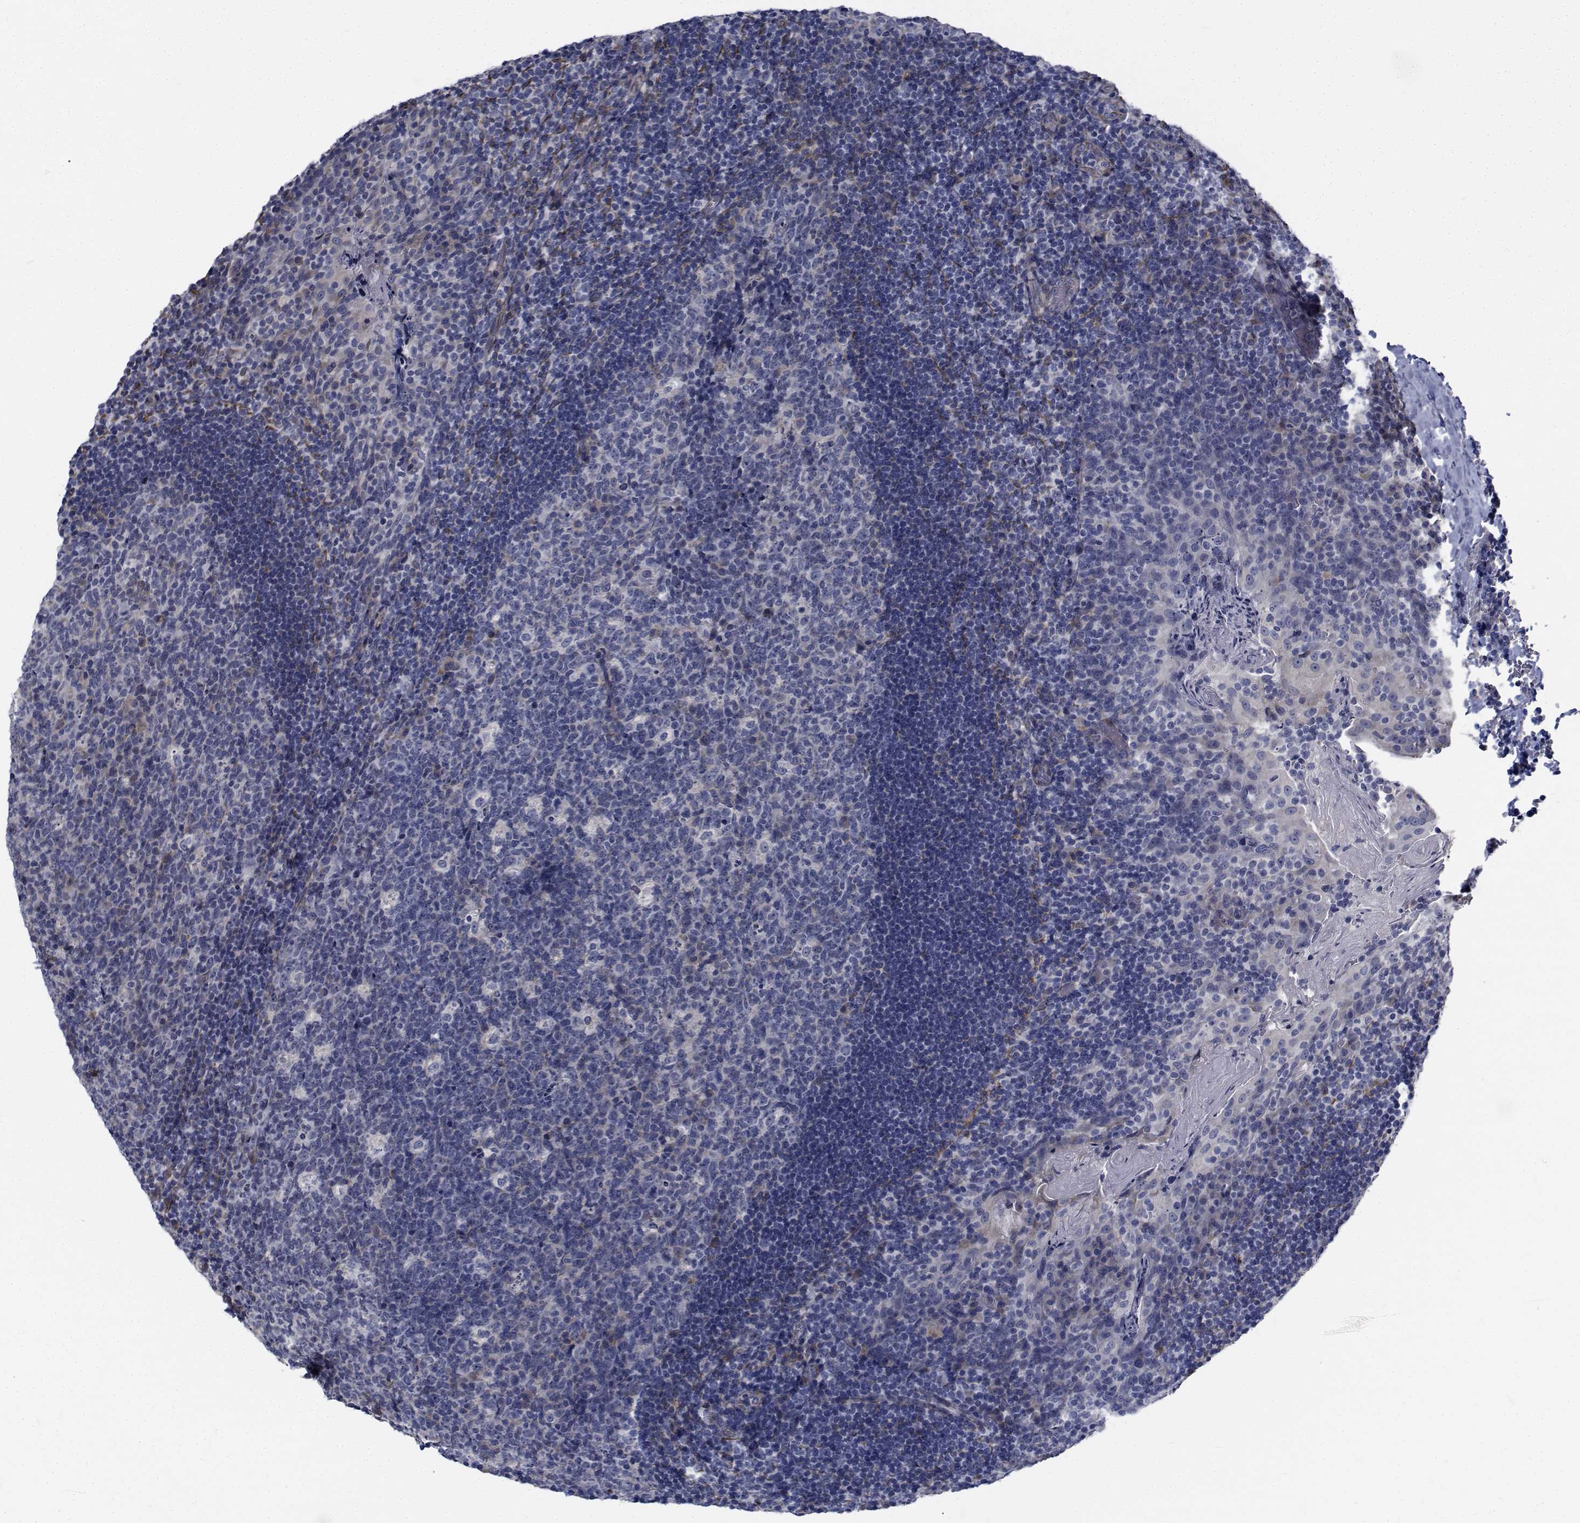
{"staining": {"intensity": "negative", "quantity": "none", "location": "none"}, "tissue": "tonsil", "cell_type": "Germinal center cells", "image_type": "normal", "snomed": [{"axis": "morphology", "description": "Normal tissue, NOS"}, {"axis": "topography", "description": "Tonsil"}], "caption": "IHC image of normal tonsil stained for a protein (brown), which exhibits no positivity in germinal center cells.", "gene": "TTBK1", "patient": {"sex": "male", "age": 17}}